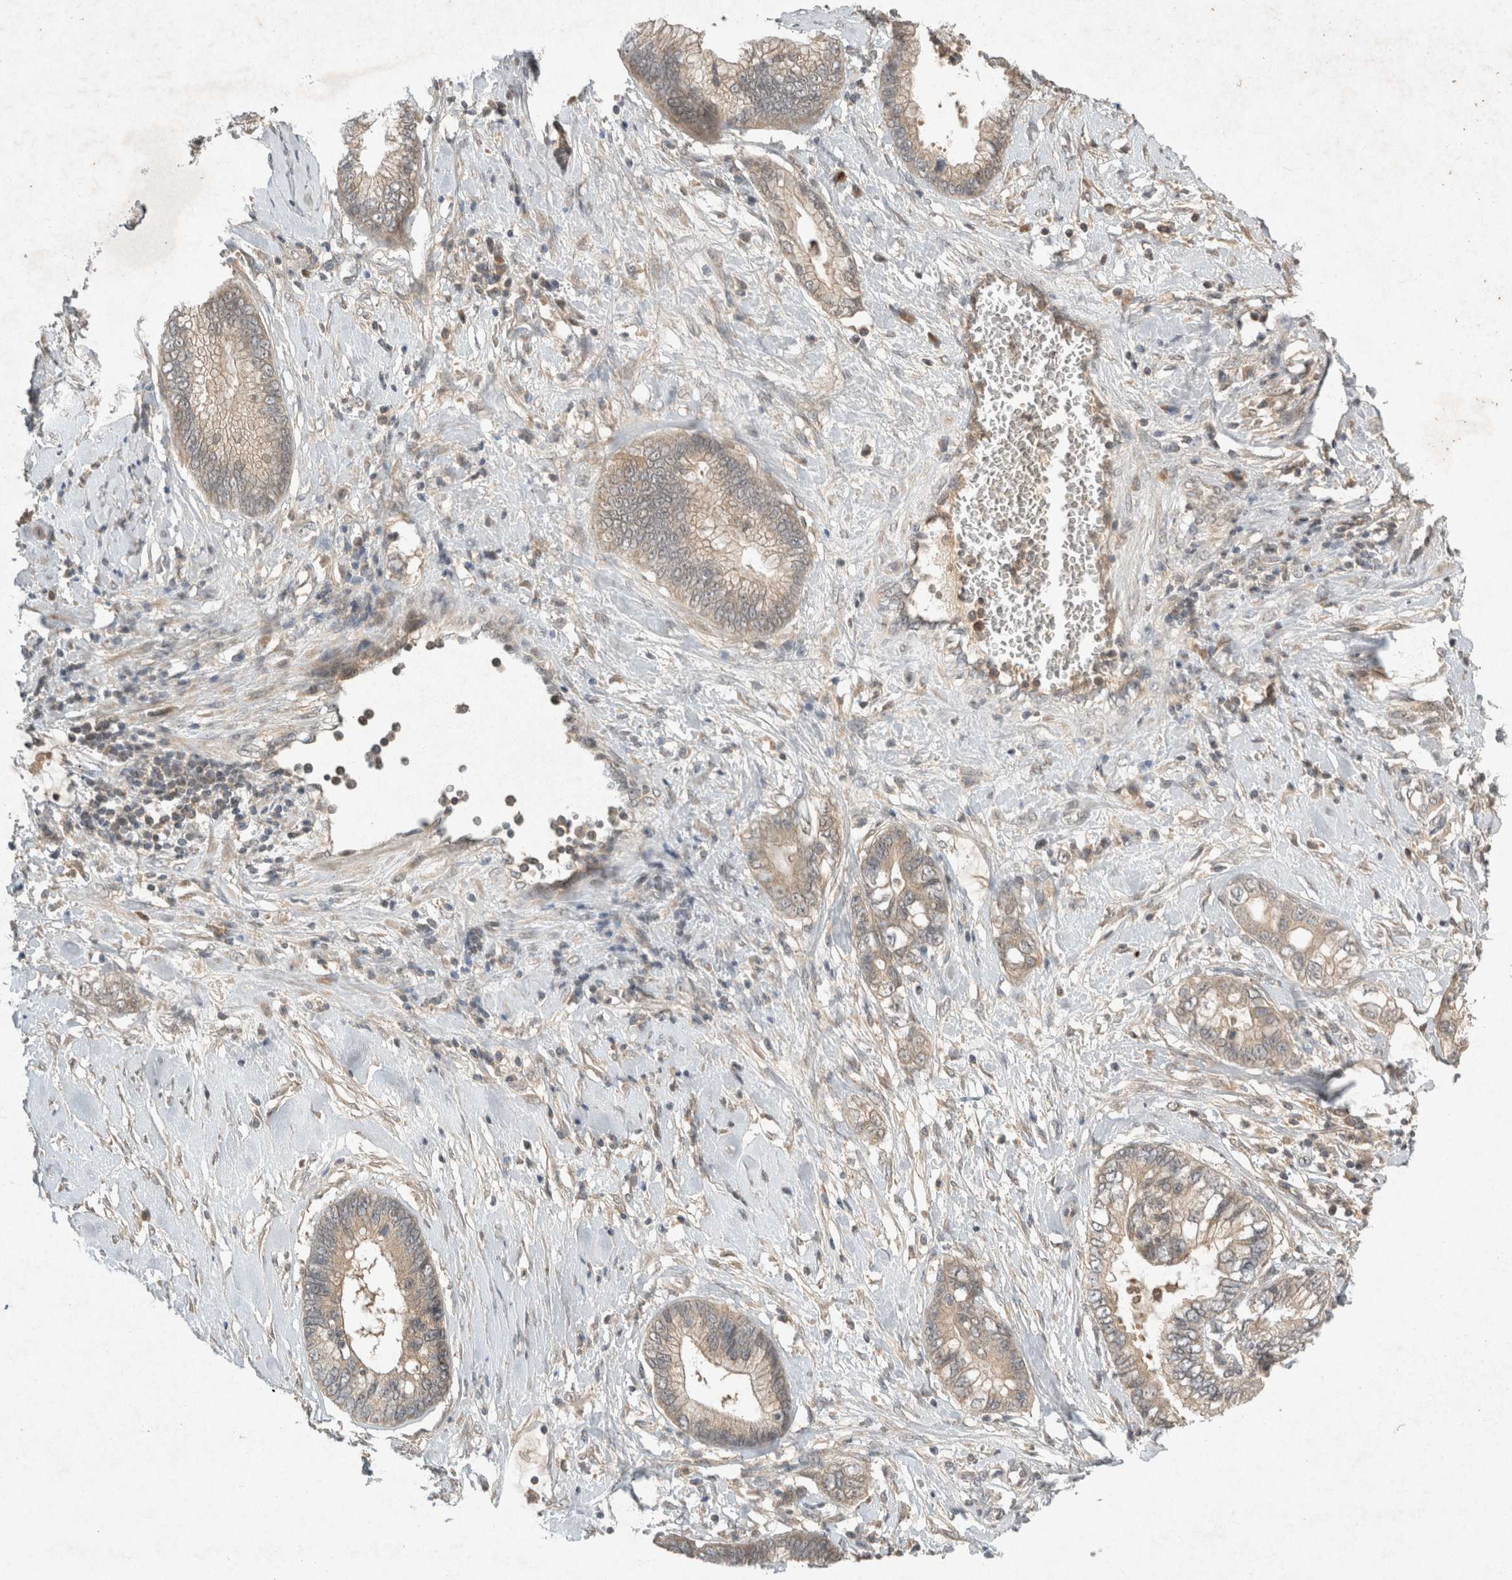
{"staining": {"intensity": "weak", "quantity": ">75%", "location": "cytoplasmic/membranous"}, "tissue": "cervical cancer", "cell_type": "Tumor cells", "image_type": "cancer", "snomed": [{"axis": "morphology", "description": "Adenocarcinoma, NOS"}, {"axis": "topography", "description": "Cervix"}], "caption": "Tumor cells display low levels of weak cytoplasmic/membranous expression in approximately >75% of cells in cervical cancer. Ihc stains the protein of interest in brown and the nuclei are stained blue.", "gene": "LOXL2", "patient": {"sex": "female", "age": 44}}